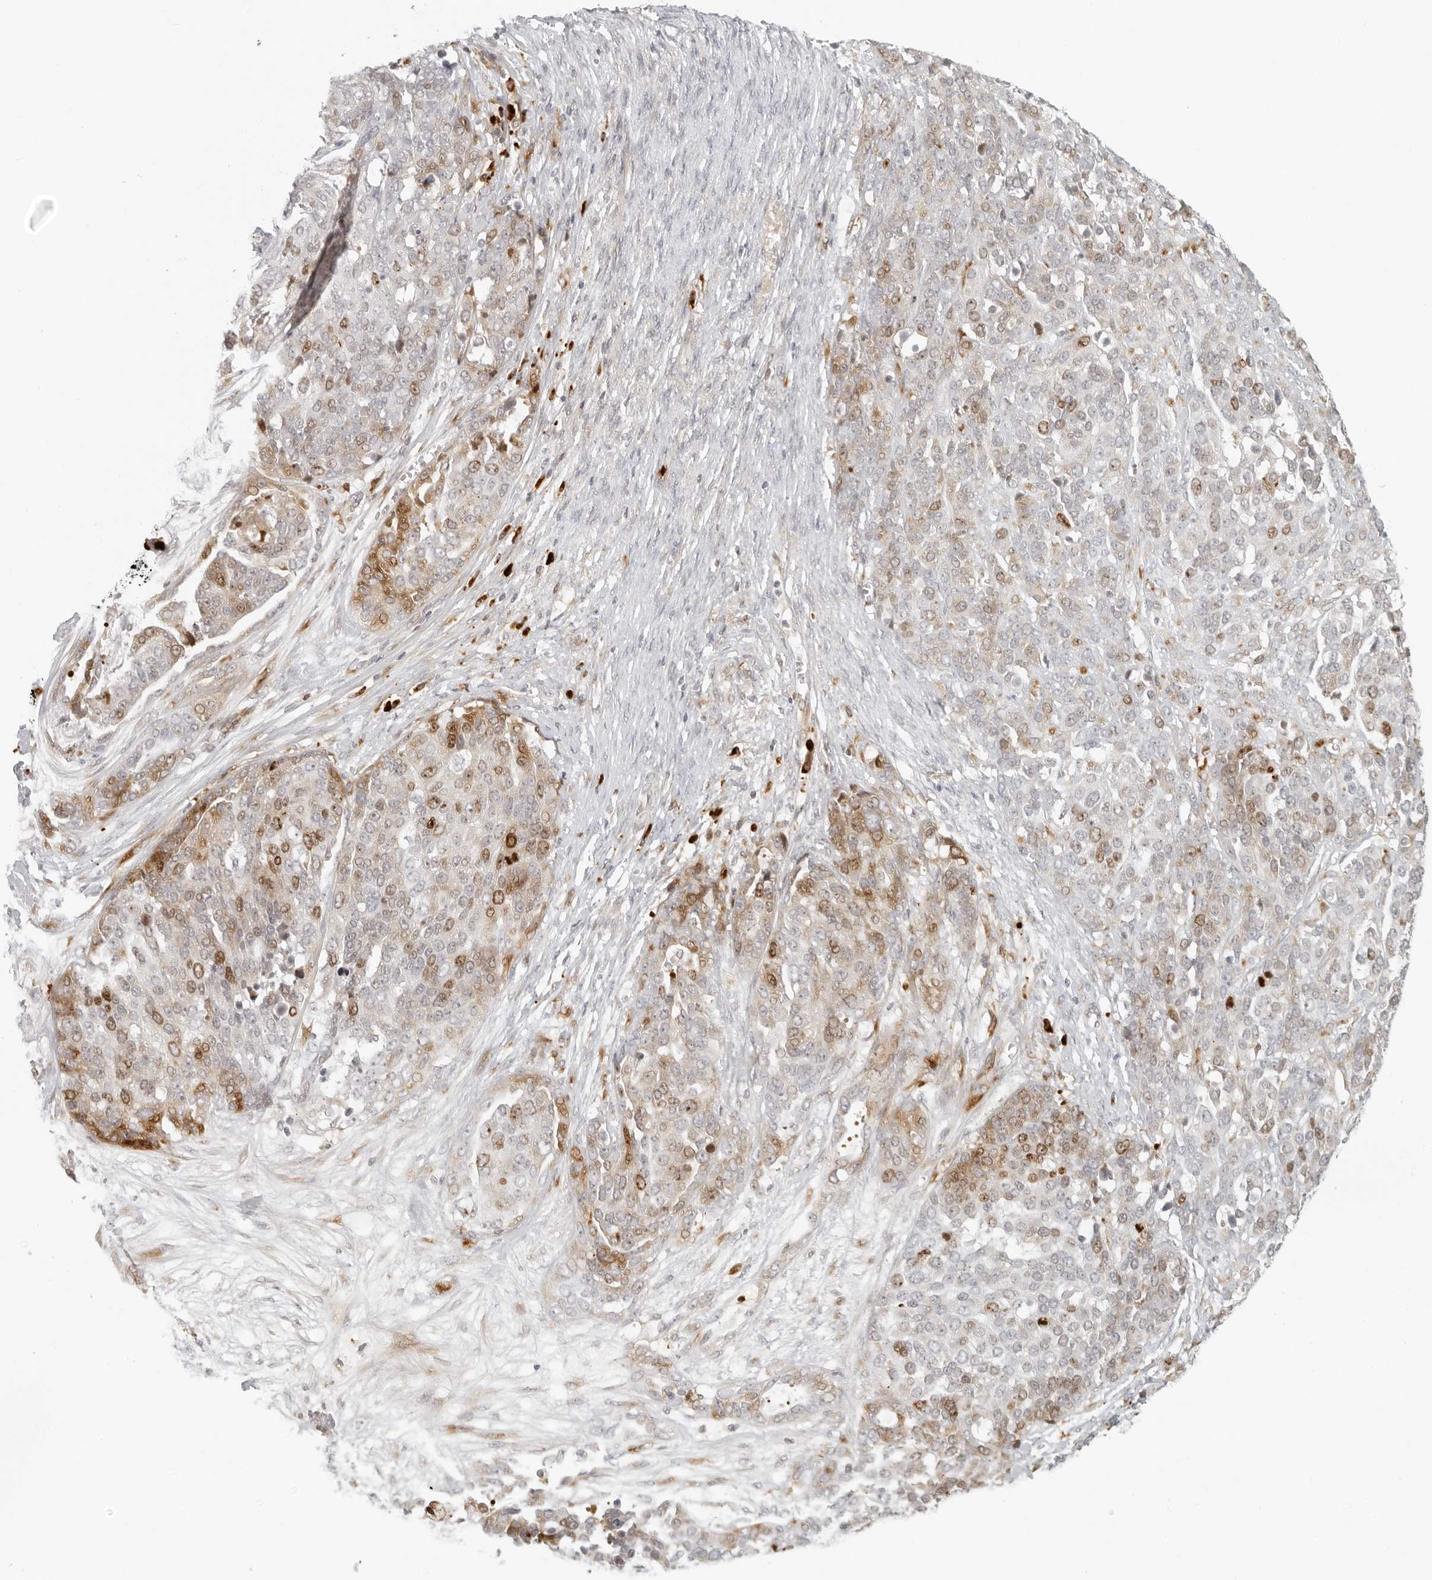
{"staining": {"intensity": "moderate", "quantity": "<25%", "location": "nuclear"}, "tissue": "ovarian cancer", "cell_type": "Tumor cells", "image_type": "cancer", "snomed": [{"axis": "morphology", "description": "Cystadenocarcinoma, serous, NOS"}, {"axis": "topography", "description": "Ovary"}], "caption": "A photomicrograph of human serous cystadenocarcinoma (ovarian) stained for a protein reveals moderate nuclear brown staining in tumor cells.", "gene": "ZNF678", "patient": {"sex": "female", "age": 44}}